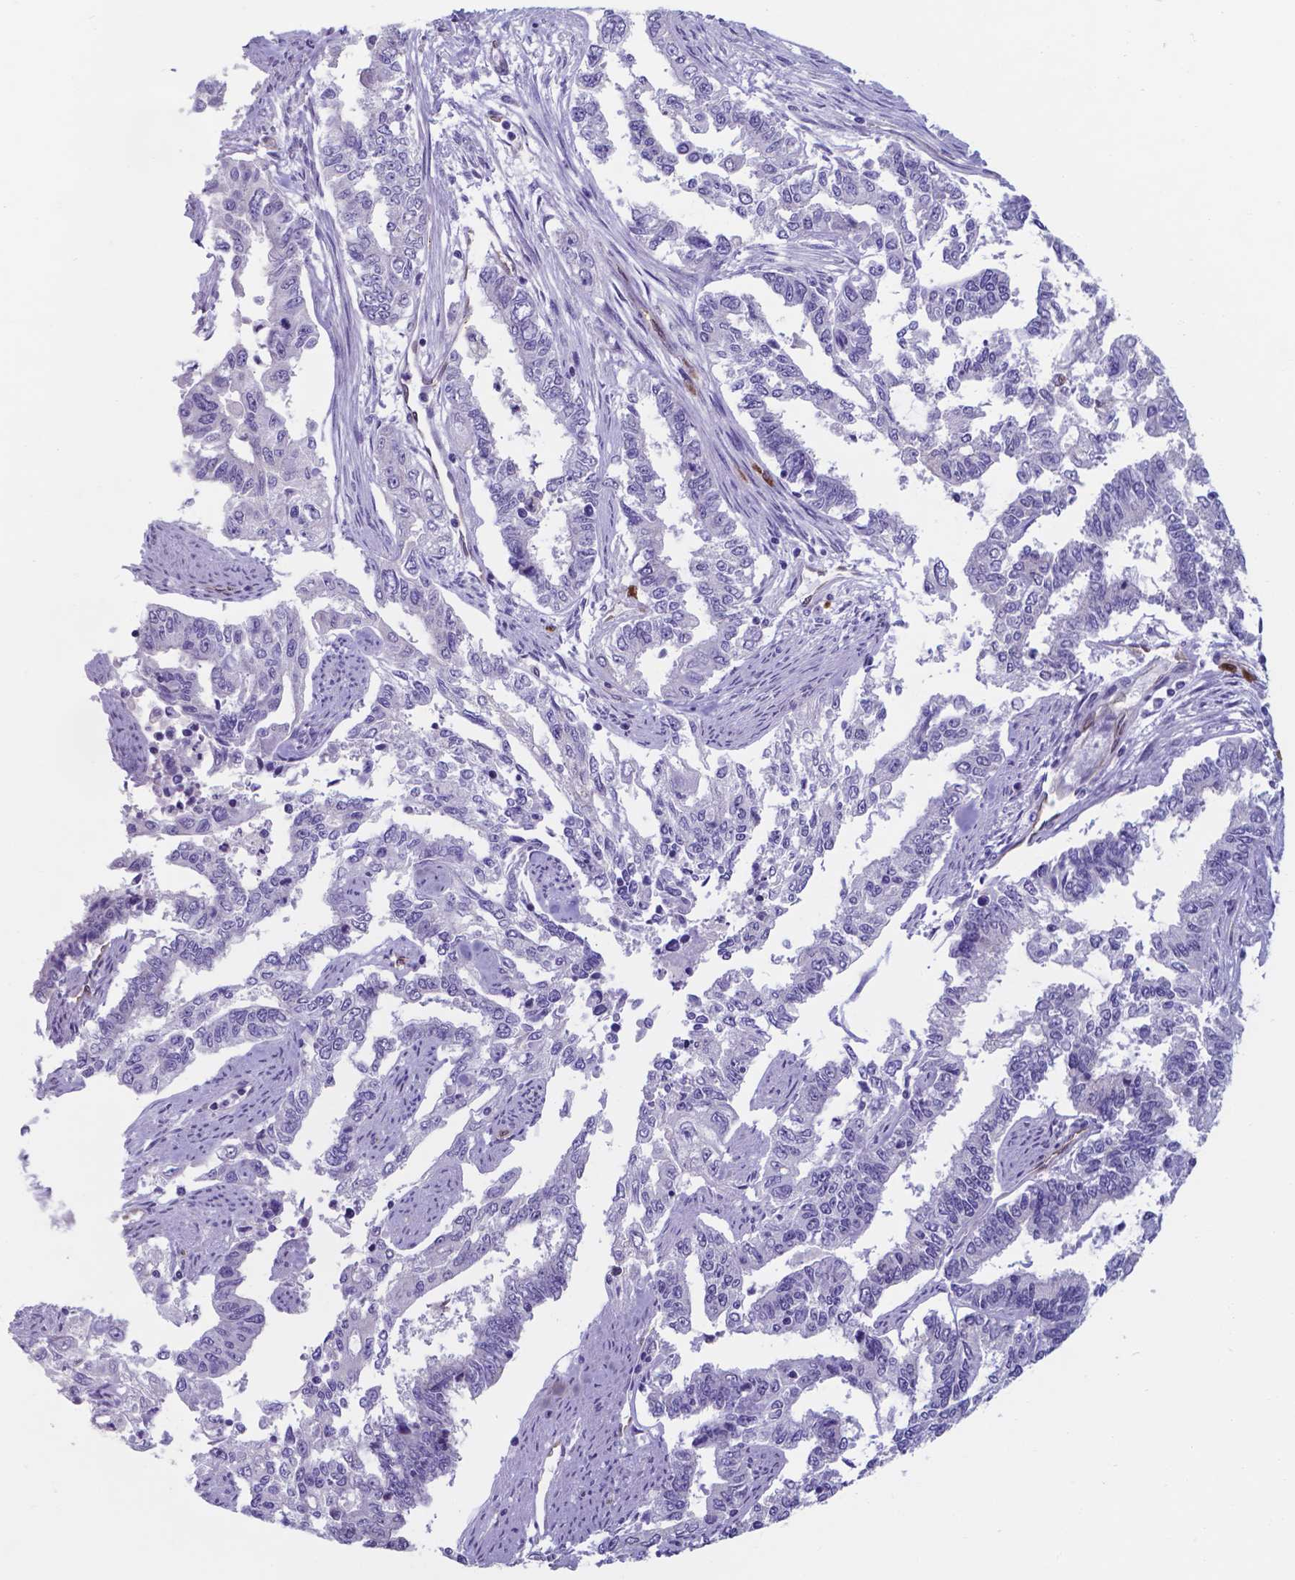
{"staining": {"intensity": "negative", "quantity": "none", "location": "none"}, "tissue": "endometrial cancer", "cell_type": "Tumor cells", "image_type": "cancer", "snomed": [{"axis": "morphology", "description": "Adenocarcinoma, NOS"}, {"axis": "topography", "description": "Uterus"}], "caption": "A micrograph of endometrial adenocarcinoma stained for a protein shows no brown staining in tumor cells.", "gene": "UBE2J1", "patient": {"sex": "female", "age": 59}}